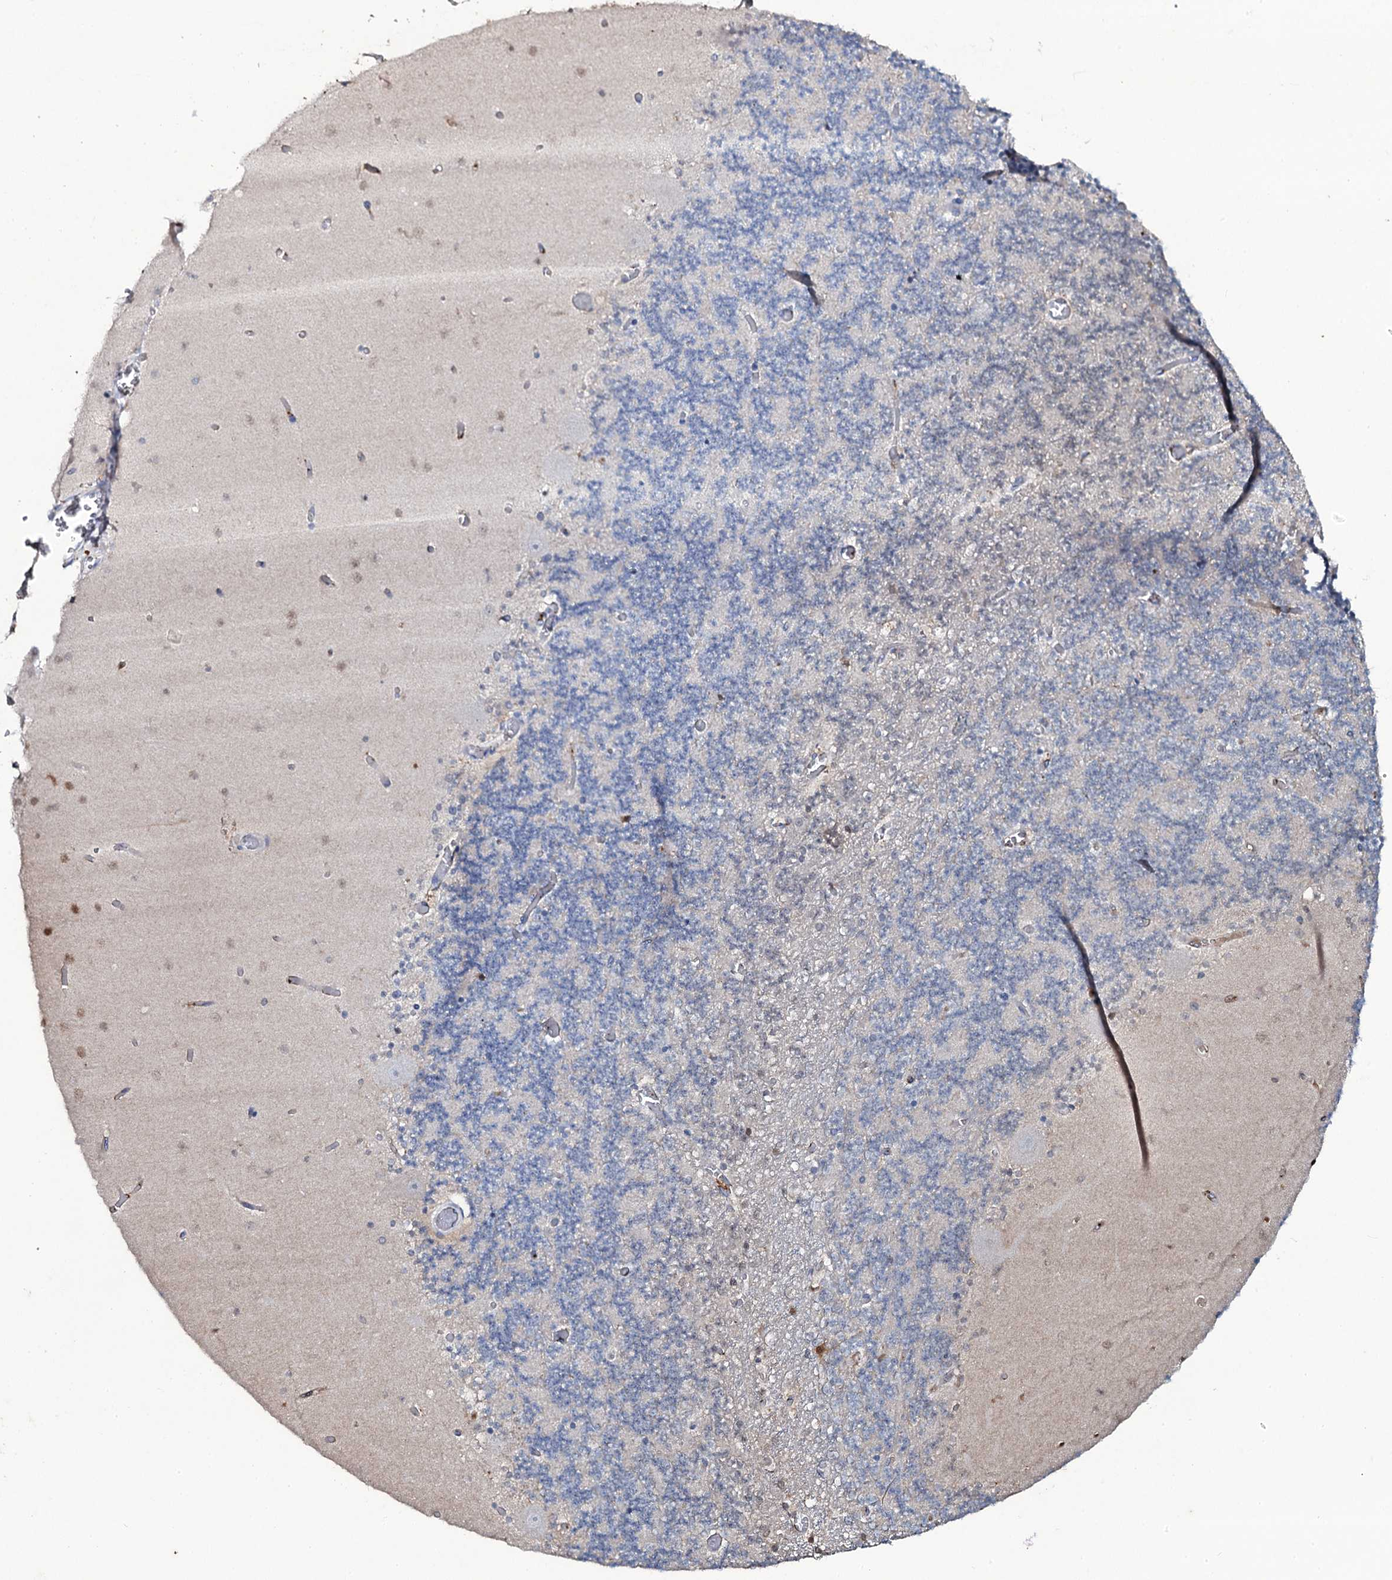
{"staining": {"intensity": "weak", "quantity": "25%-75%", "location": "cytoplasmic/membranous"}, "tissue": "cerebellum", "cell_type": "Cells in granular layer", "image_type": "normal", "snomed": [{"axis": "morphology", "description": "Normal tissue, NOS"}, {"axis": "topography", "description": "Cerebellum"}], "caption": "High-power microscopy captured an IHC micrograph of normal cerebellum, revealing weak cytoplasmic/membranous staining in about 25%-75% of cells in granular layer. (Stains: DAB in brown, nuclei in blue, Microscopy: brightfield microscopy at high magnification).", "gene": "EDN1", "patient": {"sex": "female", "age": 28}}